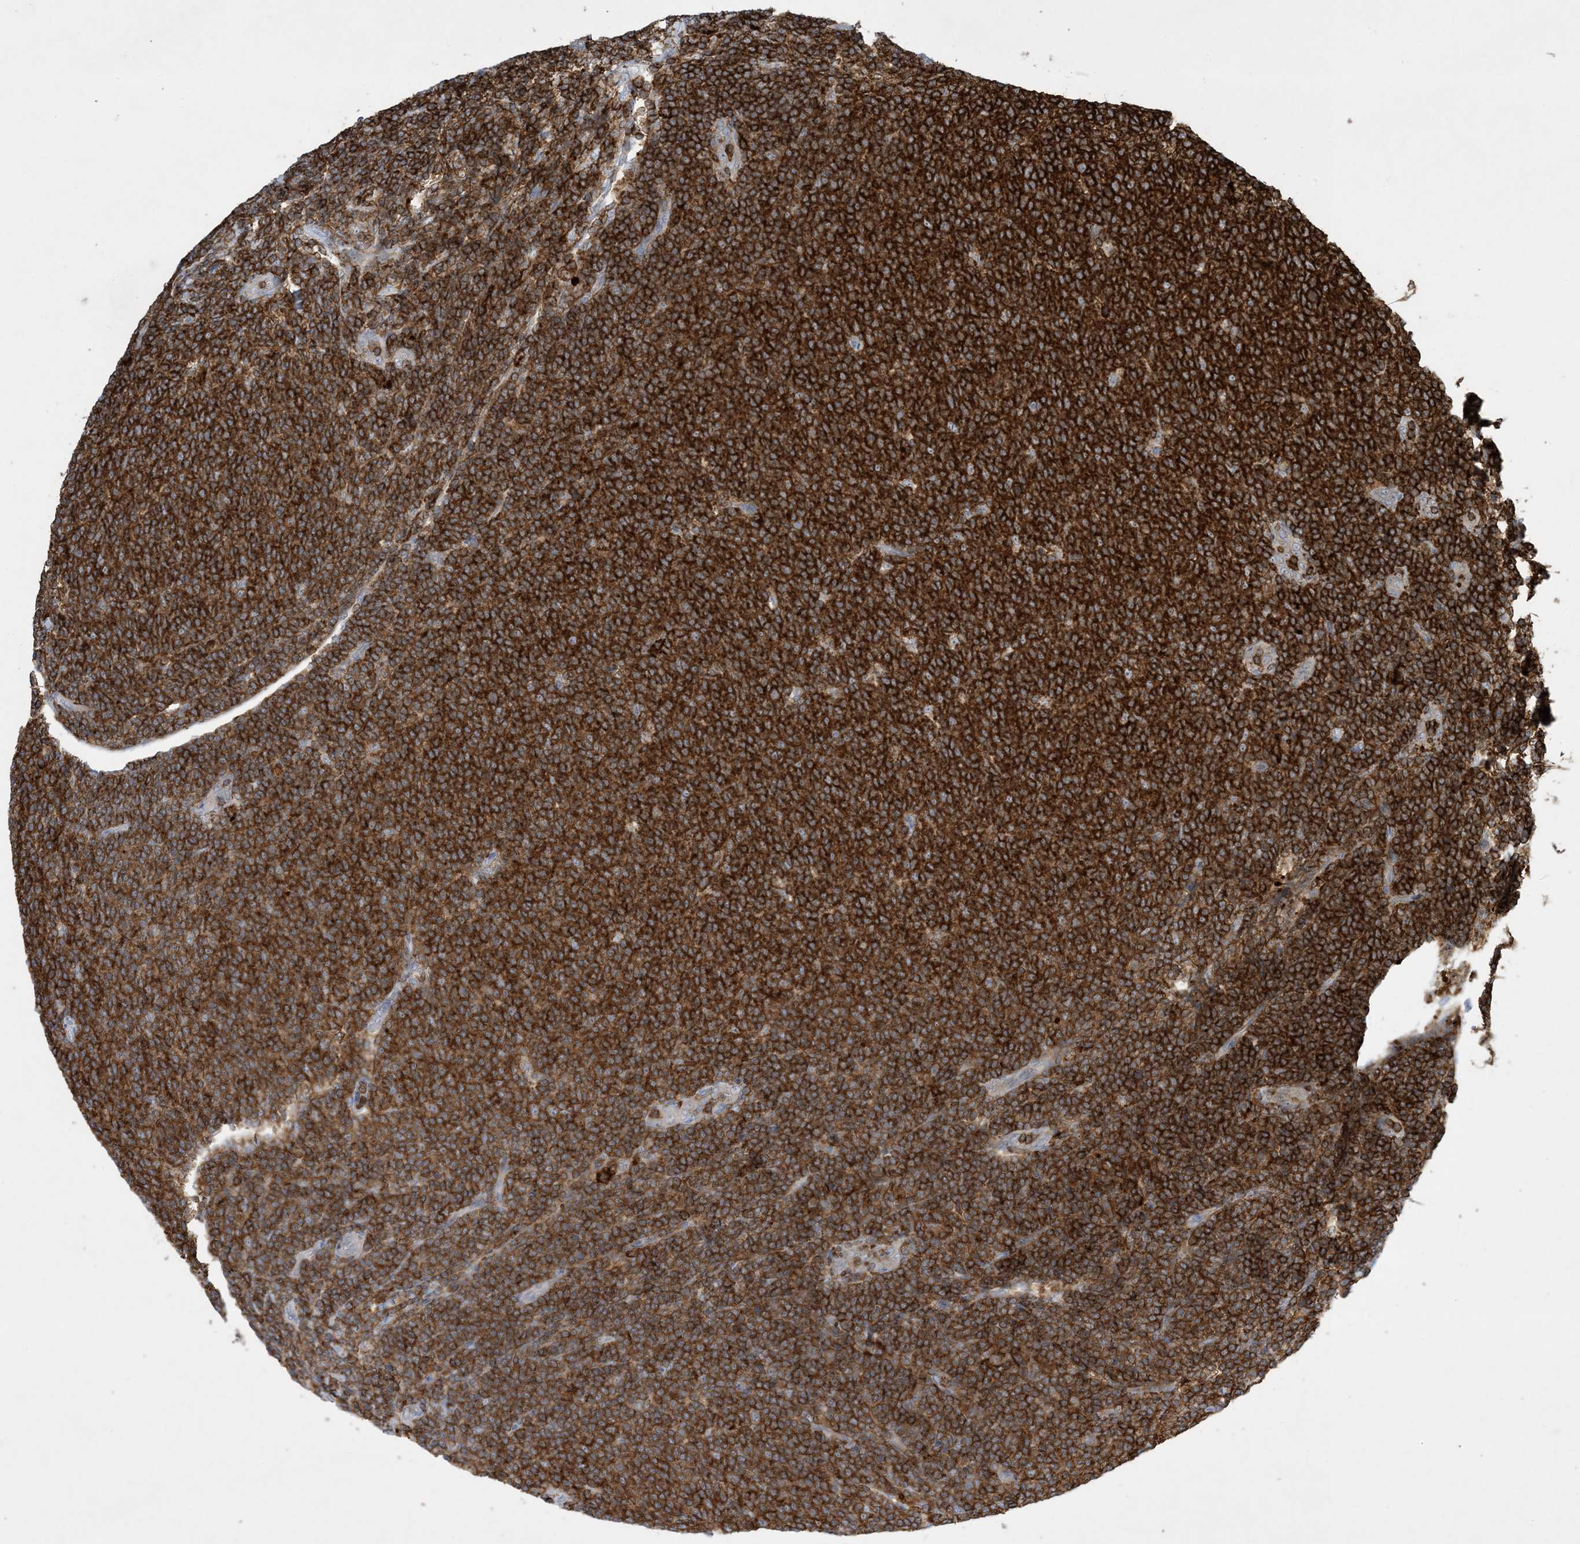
{"staining": {"intensity": "strong", "quantity": ">75%", "location": "cytoplasmic/membranous"}, "tissue": "lymphoma", "cell_type": "Tumor cells", "image_type": "cancer", "snomed": [{"axis": "morphology", "description": "Malignant lymphoma, non-Hodgkin's type, Low grade"}, {"axis": "topography", "description": "Lymph node"}], "caption": "Malignant lymphoma, non-Hodgkin's type (low-grade) tissue exhibits strong cytoplasmic/membranous staining in about >75% of tumor cells, visualized by immunohistochemistry.", "gene": "AK9", "patient": {"sex": "male", "age": 66}}